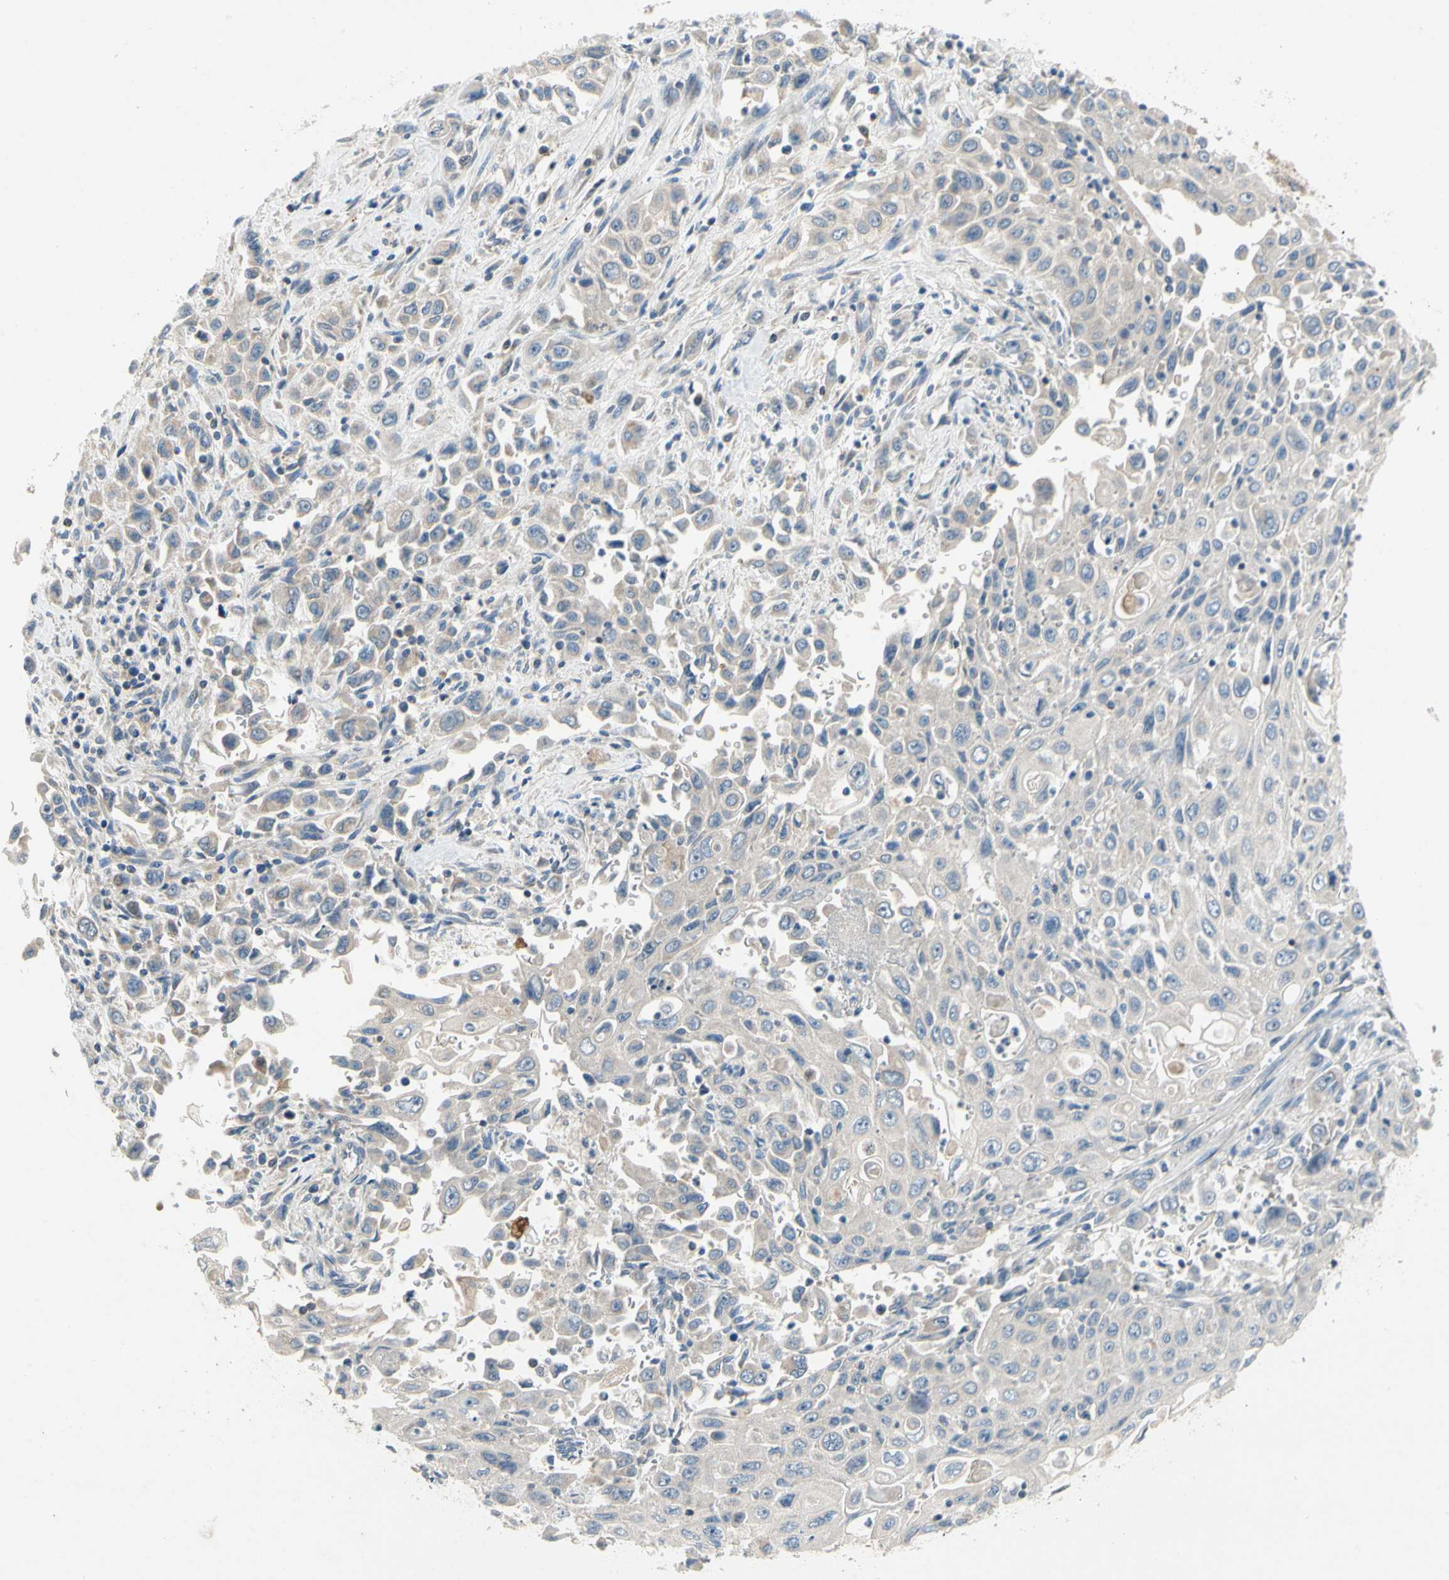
{"staining": {"intensity": "weak", "quantity": "25%-75%", "location": "cytoplasmic/membranous"}, "tissue": "pancreatic cancer", "cell_type": "Tumor cells", "image_type": "cancer", "snomed": [{"axis": "morphology", "description": "Adenocarcinoma, NOS"}, {"axis": "topography", "description": "Pancreas"}], "caption": "A brown stain labels weak cytoplasmic/membranous positivity of a protein in adenocarcinoma (pancreatic) tumor cells. (DAB (3,3'-diaminobenzidine) IHC with brightfield microscopy, high magnification).", "gene": "KLHDC8B", "patient": {"sex": "male", "age": 70}}